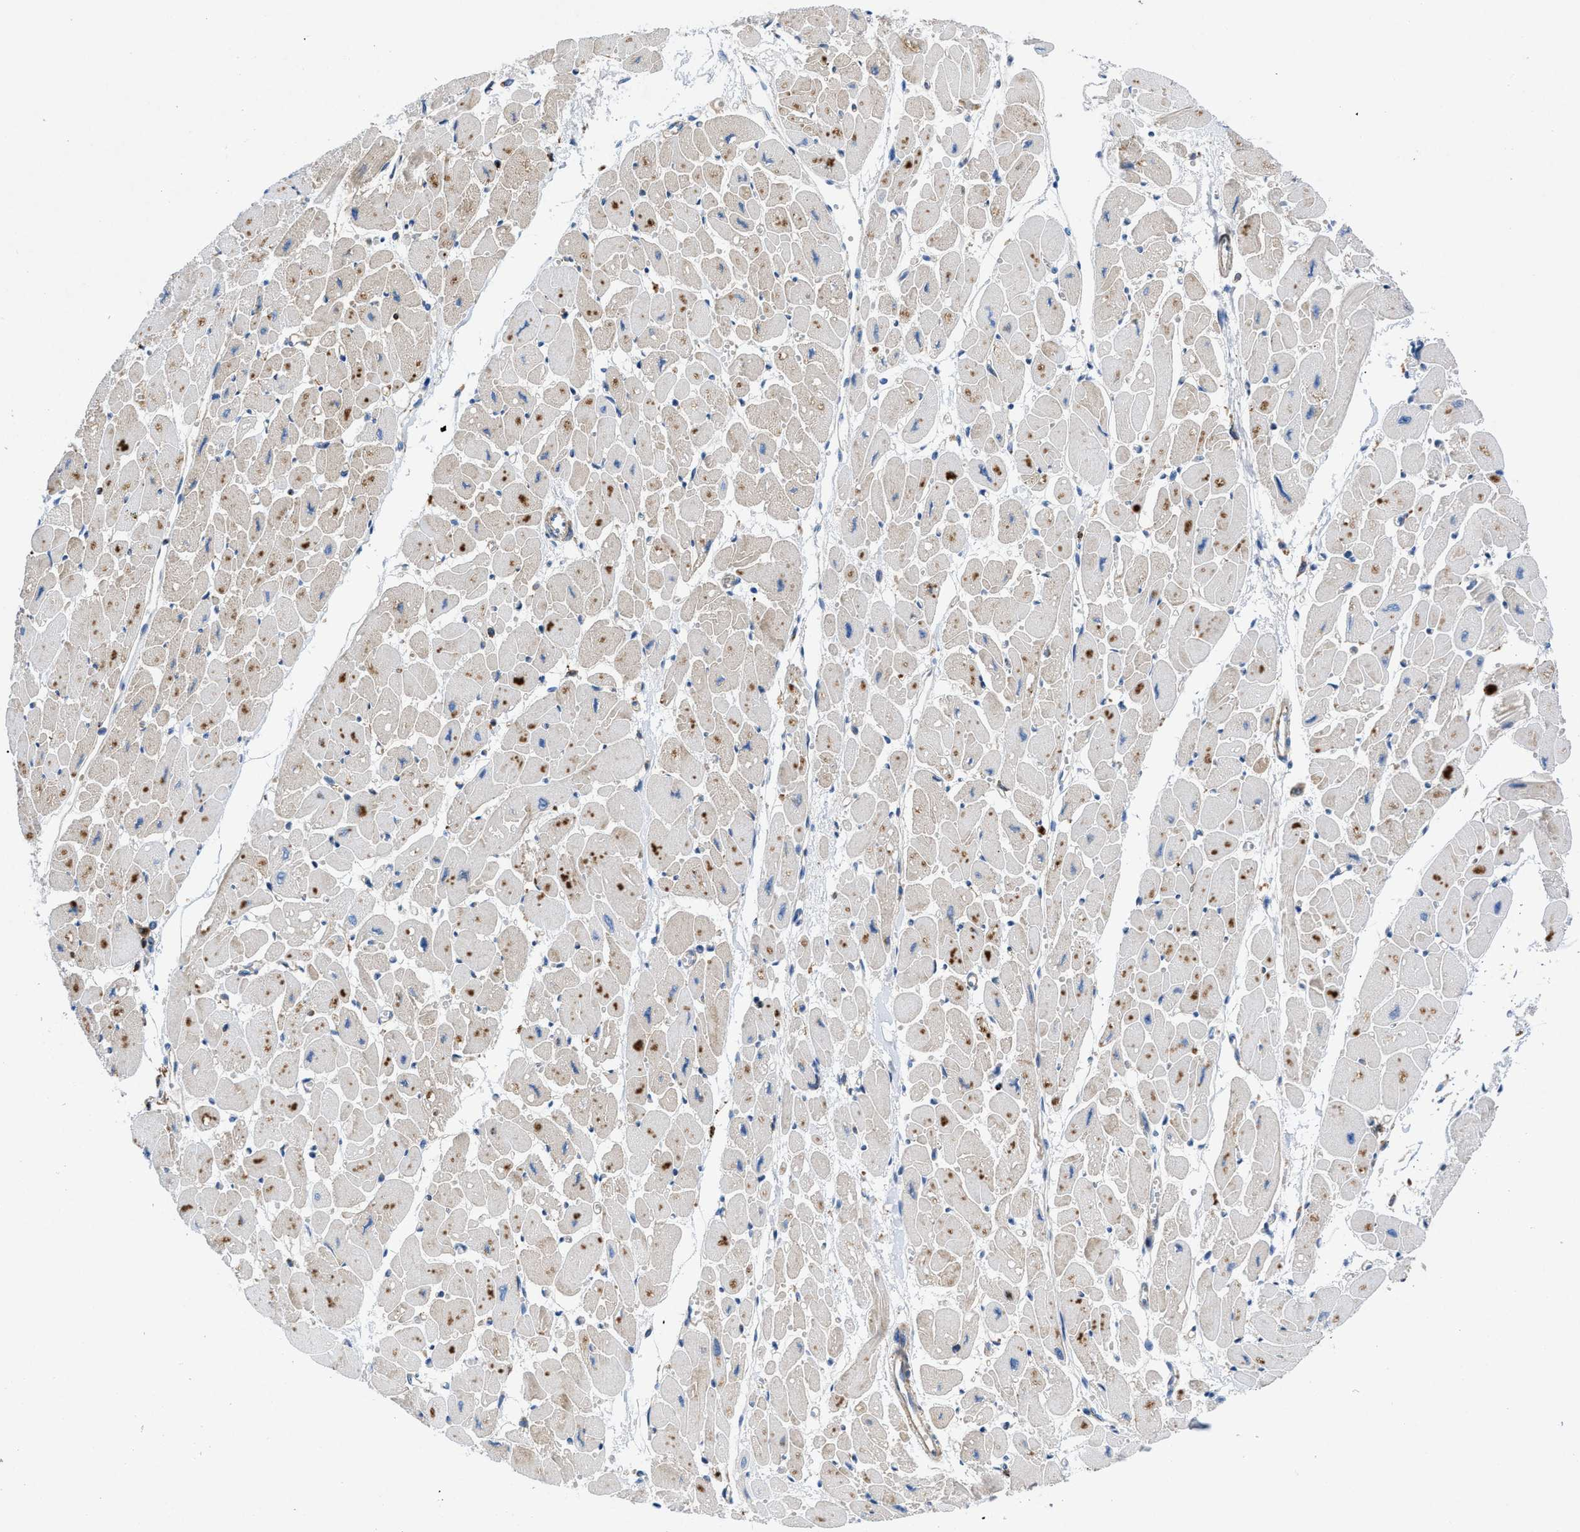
{"staining": {"intensity": "moderate", "quantity": "<25%", "location": "cytoplasmic/membranous"}, "tissue": "heart muscle", "cell_type": "Cardiomyocytes", "image_type": "normal", "snomed": [{"axis": "morphology", "description": "Normal tissue, NOS"}, {"axis": "topography", "description": "Heart"}], "caption": "High-power microscopy captured an IHC micrograph of unremarkable heart muscle, revealing moderate cytoplasmic/membranous staining in about <25% of cardiomyocytes. The protein of interest is shown in brown color, while the nuclei are stained blue.", "gene": "ATP6V0D1", "patient": {"sex": "female", "age": 54}}